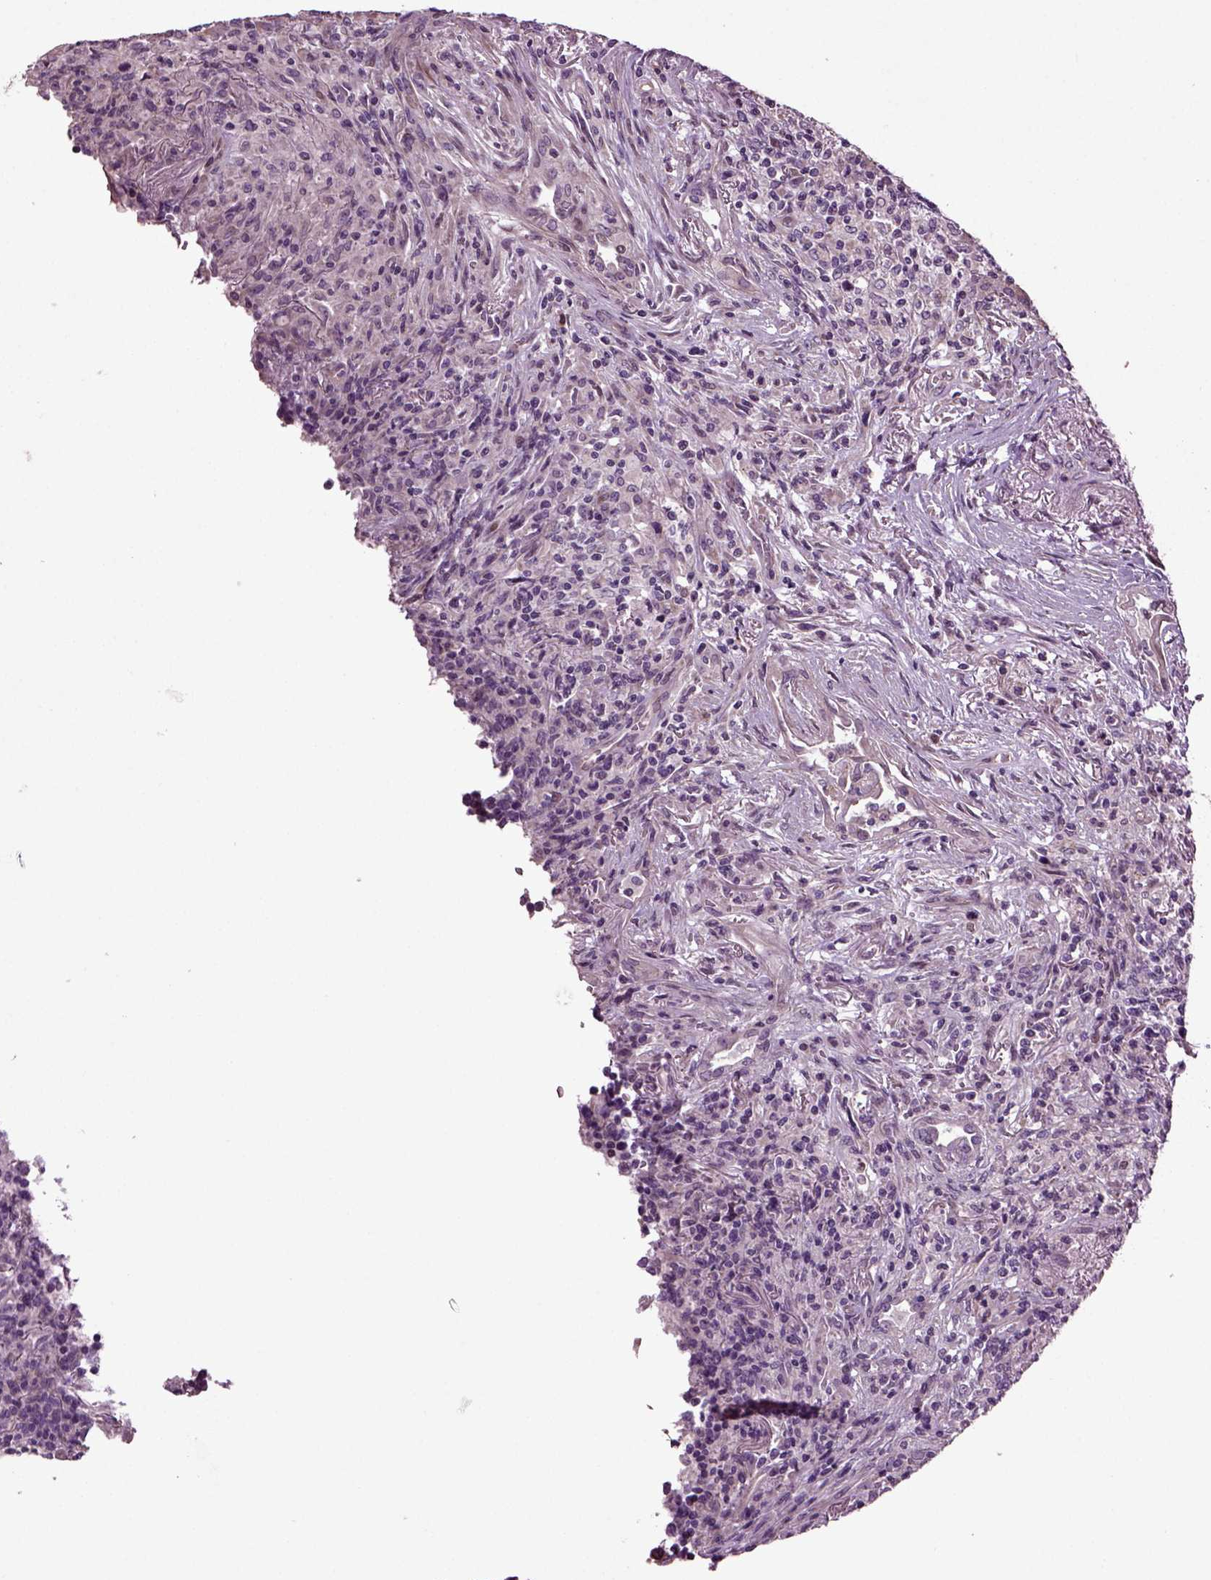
{"staining": {"intensity": "negative", "quantity": "none", "location": "none"}, "tissue": "lymphoma", "cell_type": "Tumor cells", "image_type": "cancer", "snomed": [{"axis": "morphology", "description": "Malignant lymphoma, non-Hodgkin's type, High grade"}, {"axis": "topography", "description": "Lung"}], "caption": "High magnification brightfield microscopy of malignant lymphoma, non-Hodgkin's type (high-grade) stained with DAB (brown) and counterstained with hematoxylin (blue): tumor cells show no significant staining.", "gene": "HAGHL", "patient": {"sex": "male", "age": 79}}